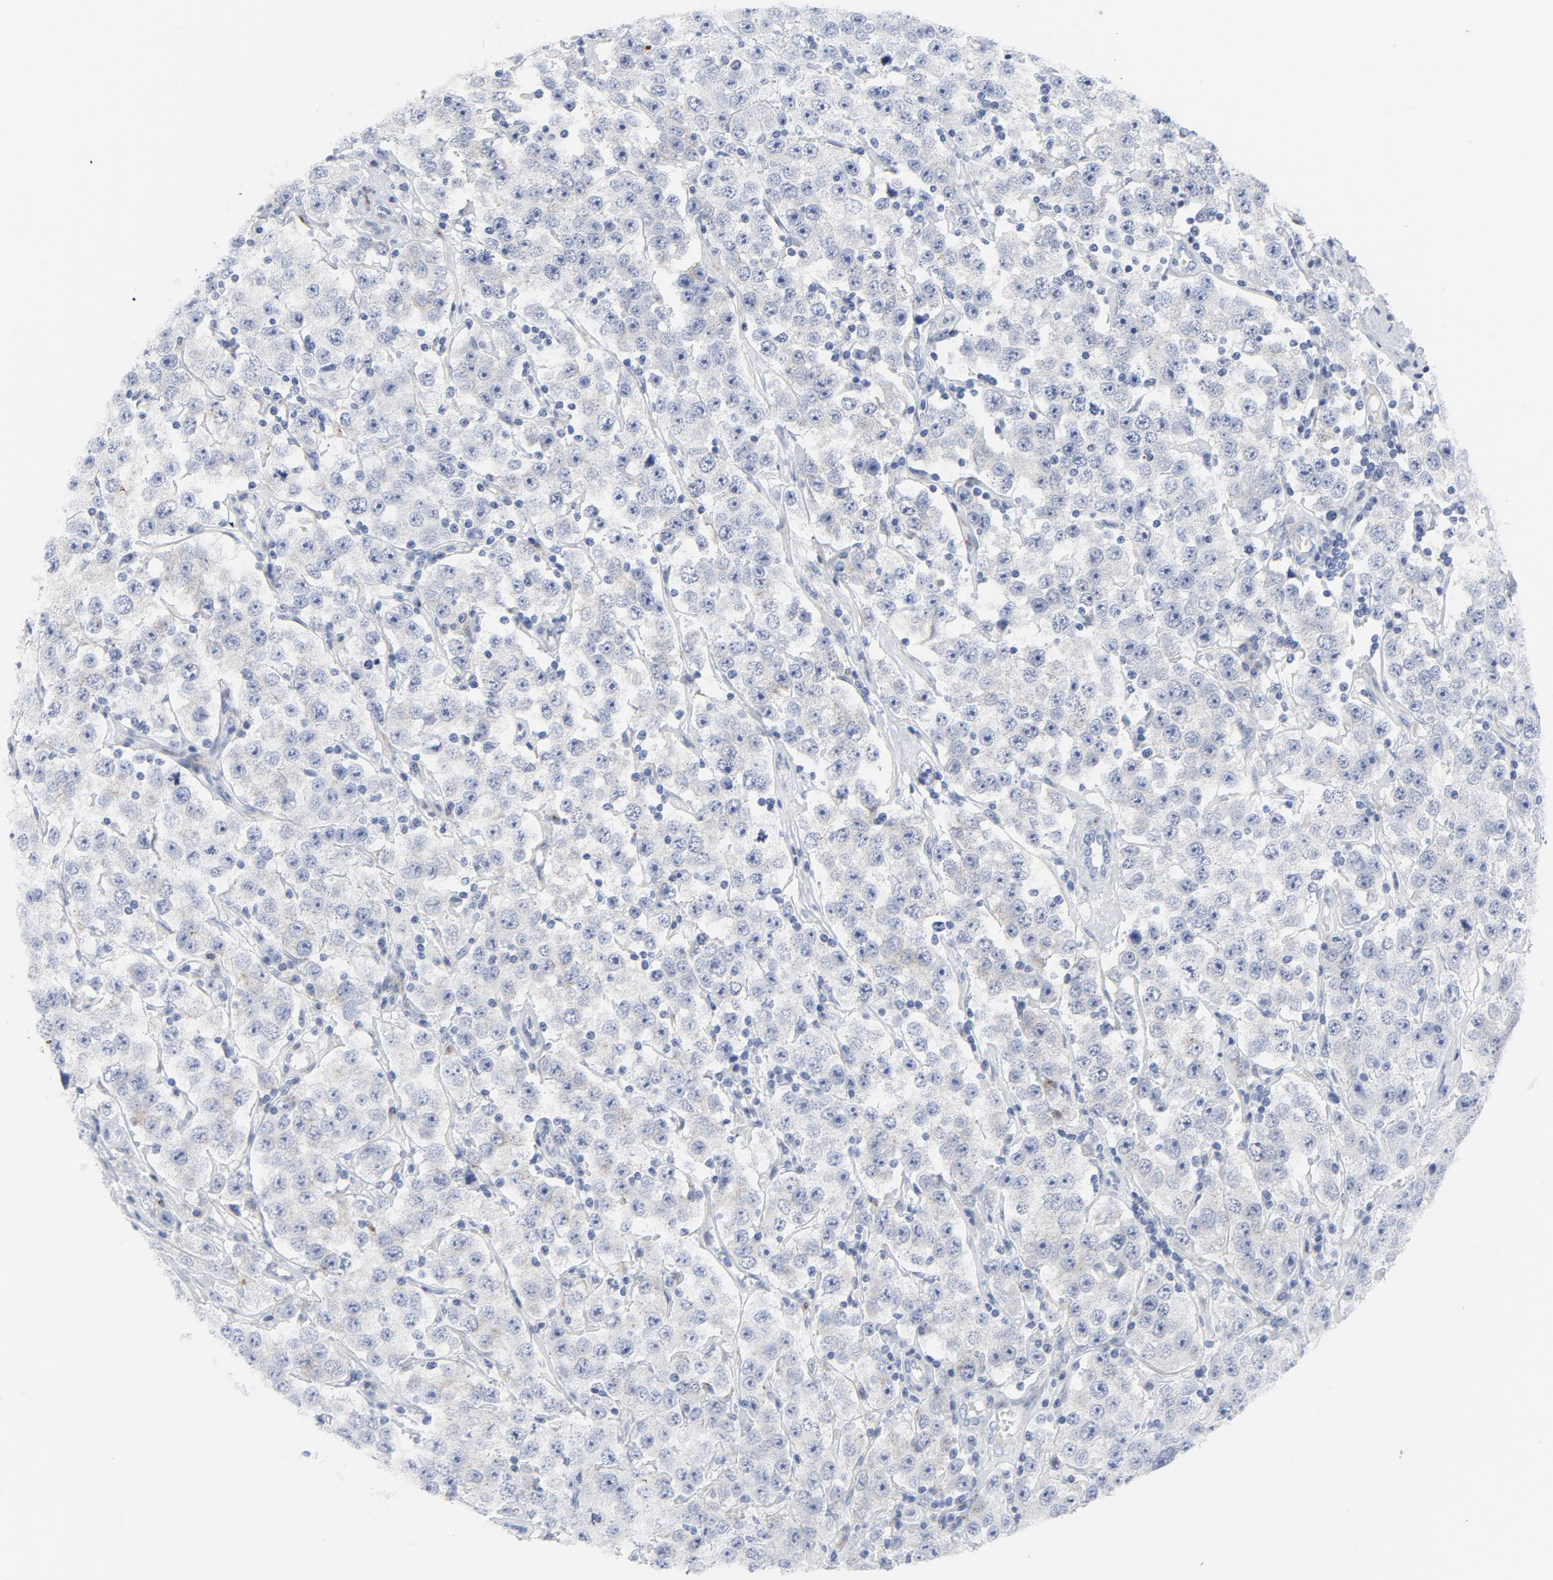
{"staining": {"intensity": "moderate", "quantity": "25%-75%", "location": "cytoplasmic/membranous"}, "tissue": "testis cancer", "cell_type": "Tumor cells", "image_type": "cancer", "snomed": [{"axis": "morphology", "description": "Seminoma, NOS"}, {"axis": "topography", "description": "Testis"}], "caption": "Human testis cancer (seminoma) stained with a brown dye demonstrates moderate cytoplasmic/membranous positive staining in approximately 25%-75% of tumor cells.", "gene": "TUBB1", "patient": {"sex": "male", "age": 52}}